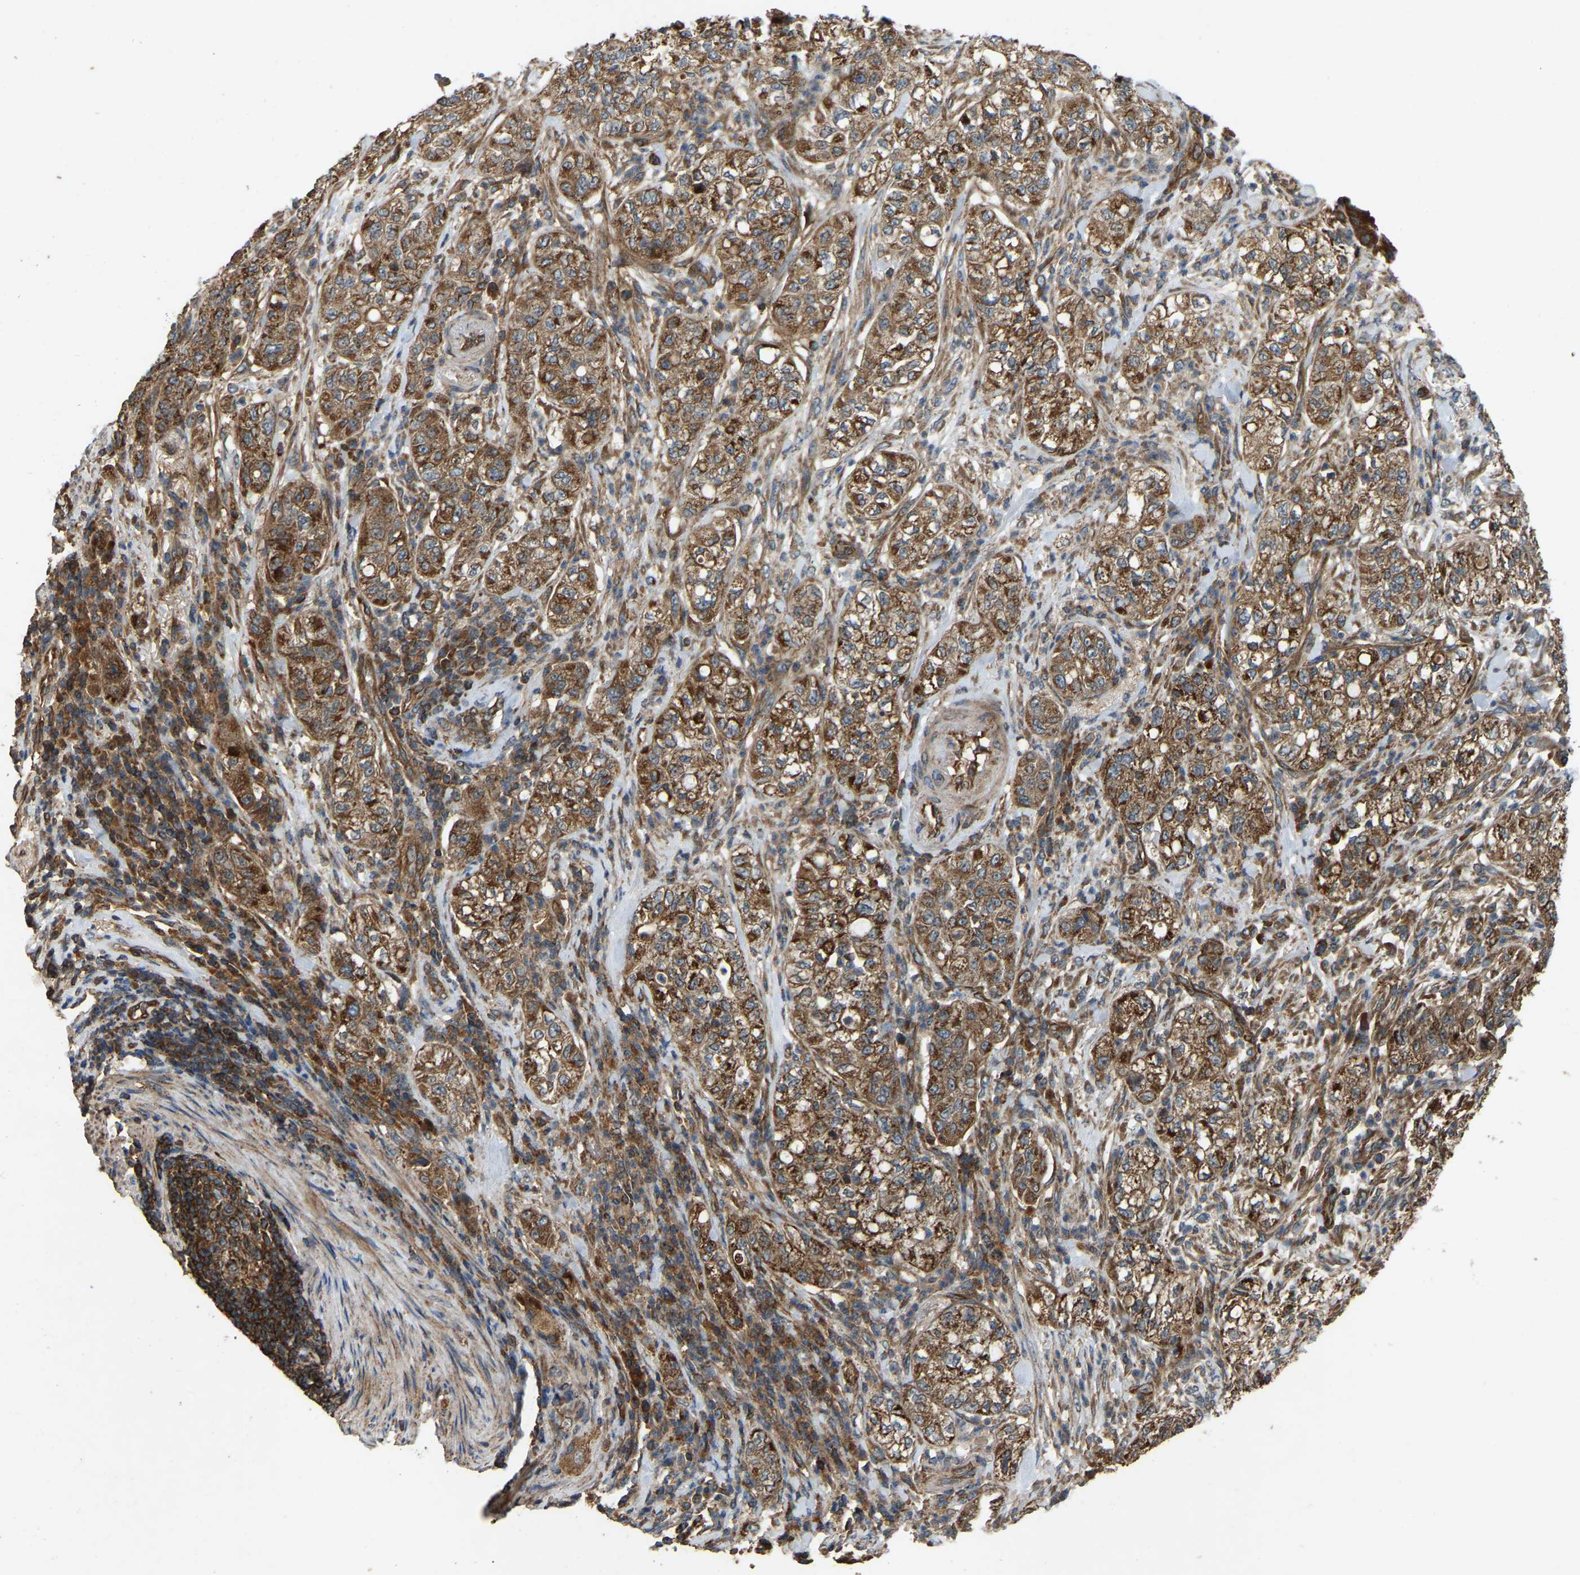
{"staining": {"intensity": "moderate", "quantity": ">75%", "location": "cytoplasmic/membranous"}, "tissue": "pancreatic cancer", "cell_type": "Tumor cells", "image_type": "cancer", "snomed": [{"axis": "morphology", "description": "Adenocarcinoma, NOS"}, {"axis": "topography", "description": "Pancreas"}], "caption": "This image displays adenocarcinoma (pancreatic) stained with IHC to label a protein in brown. The cytoplasmic/membranous of tumor cells show moderate positivity for the protein. Nuclei are counter-stained blue.", "gene": "SAMD9L", "patient": {"sex": "female", "age": 78}}